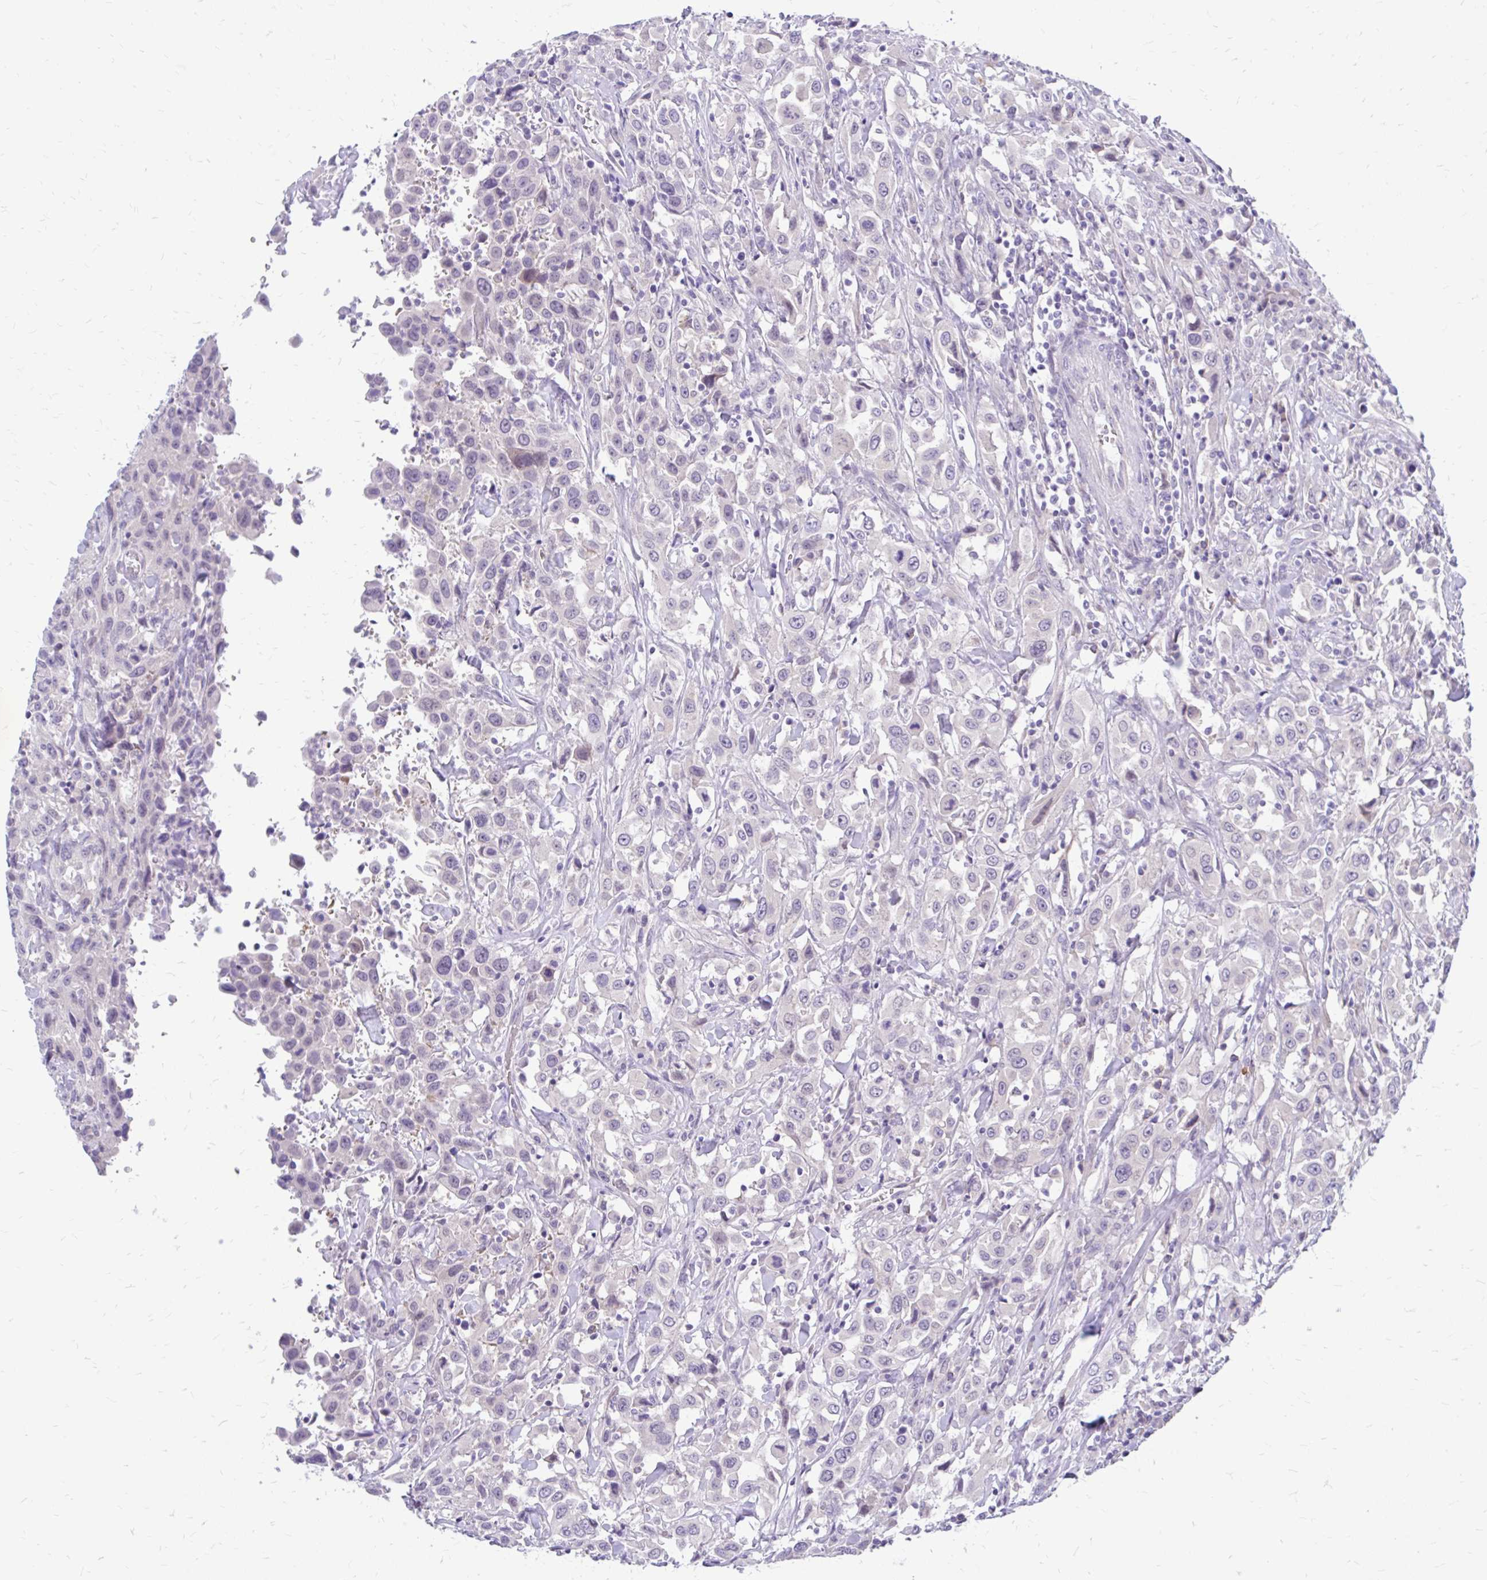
{"staining": {"intensity": "negative", "quantity": "none", "location": "none"}, "tissue": "urothelial cancer", "cell_type": "Tumor cells", "image_type": "cancer", "snomed": [{"axis": "morphology", "description": "Urothelial carcinoma, High grade"}, {"axis": "topography", "description": "Urinary bladder"}], "caption": "Tumor cells show no significant protein staining in high-grade urothelial carcinoma. (Brightfield microscopy of DAB immunohistochemistry at high magnification).", "gene": "MAP1LC3A", "patient": {"sex": "male", "age": 61}}